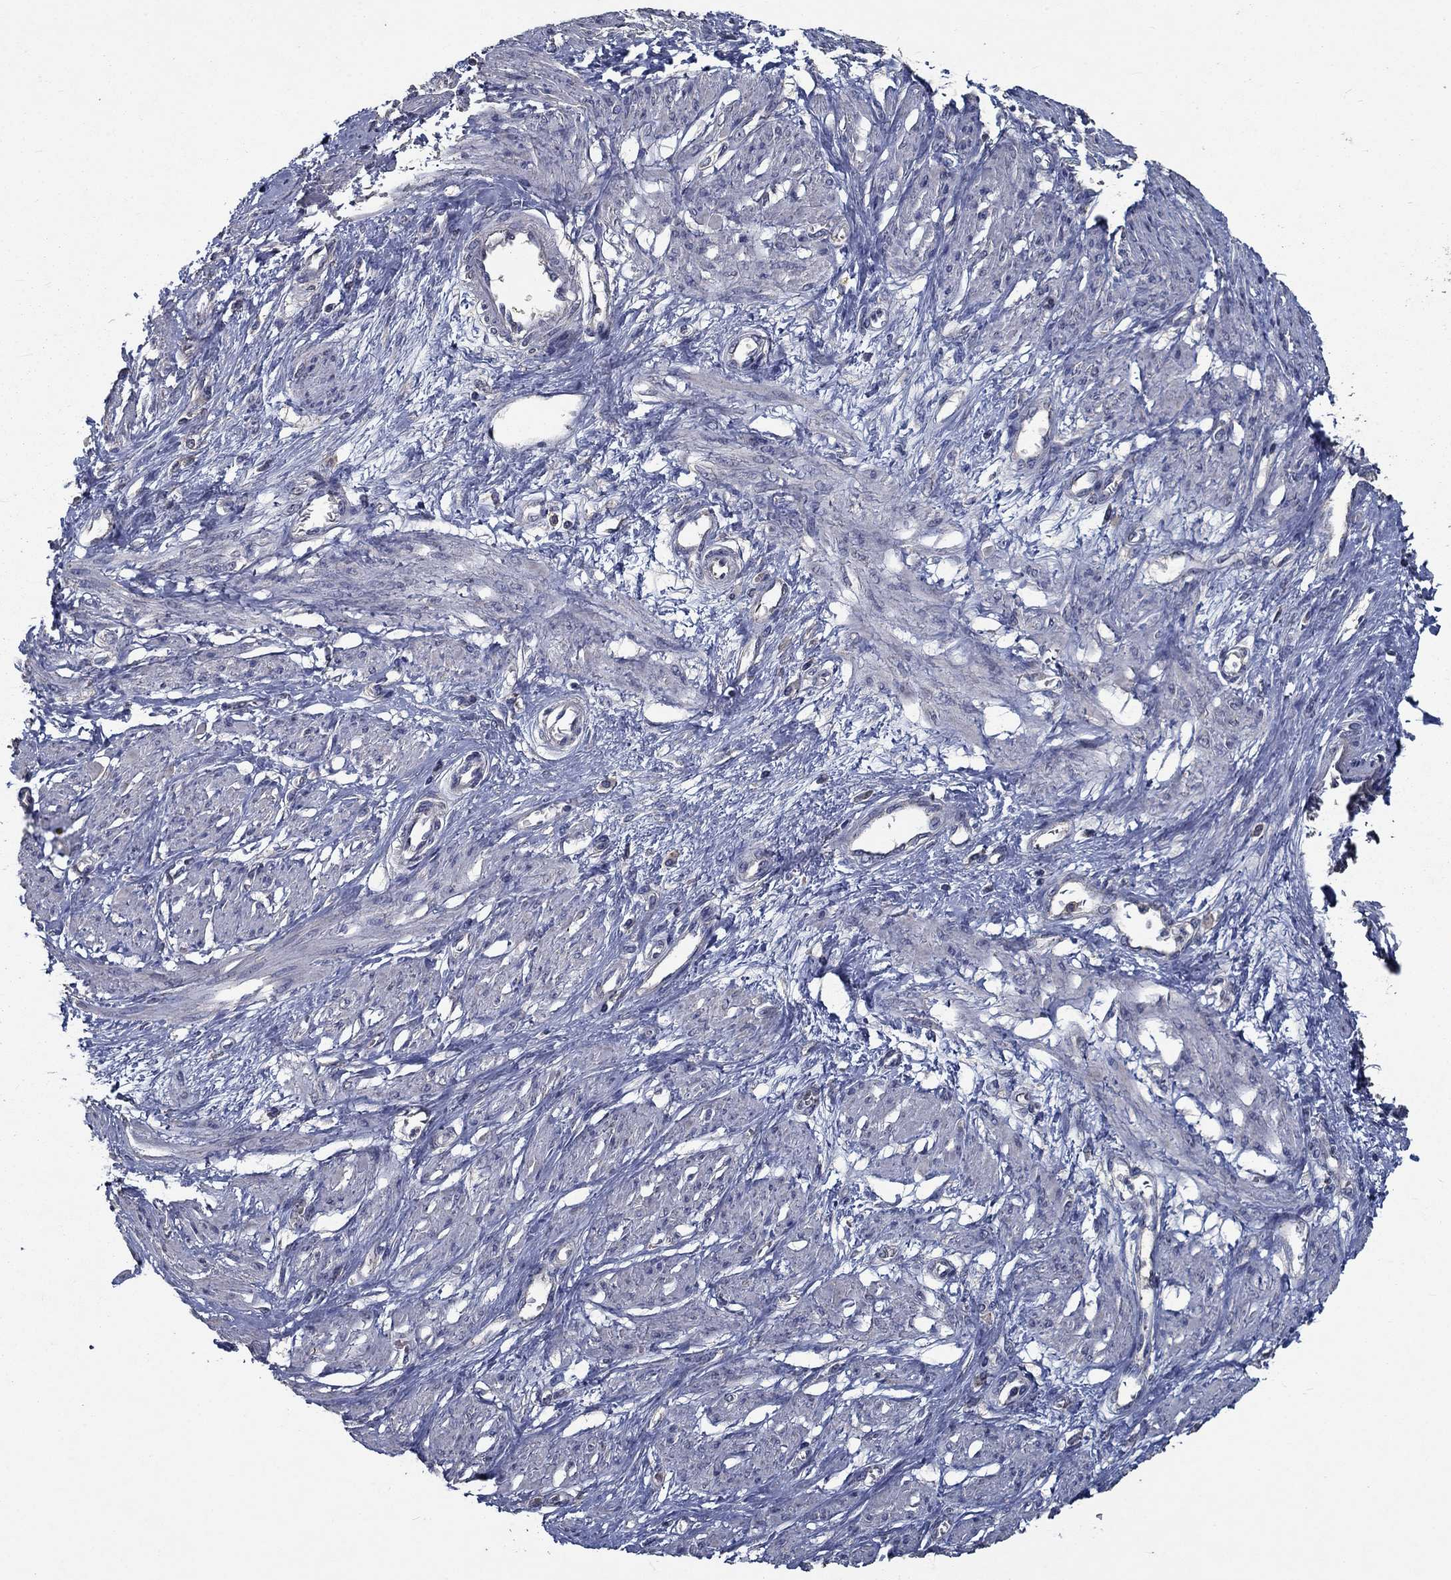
{"staining": {"intensity": "negative", "quantity": "none", "location": "none"}, "tissue": "smooth muscle", "cell_type": "Smooth muscle cells", "image_type": "normal", "snomed": [{"axis": "morphology", "description": "Normal tissue, NOS"}, {"axis": "topography", "description": "Smooth muscle"}, {"axis": "topography", "description": "Uterus"}], "caption": "The micrograph reveals no significant expression in smooth muscle cells of smooth muscle.", "gene": "SLC44A1", "patient": {"sex": "female", "age": 39}}